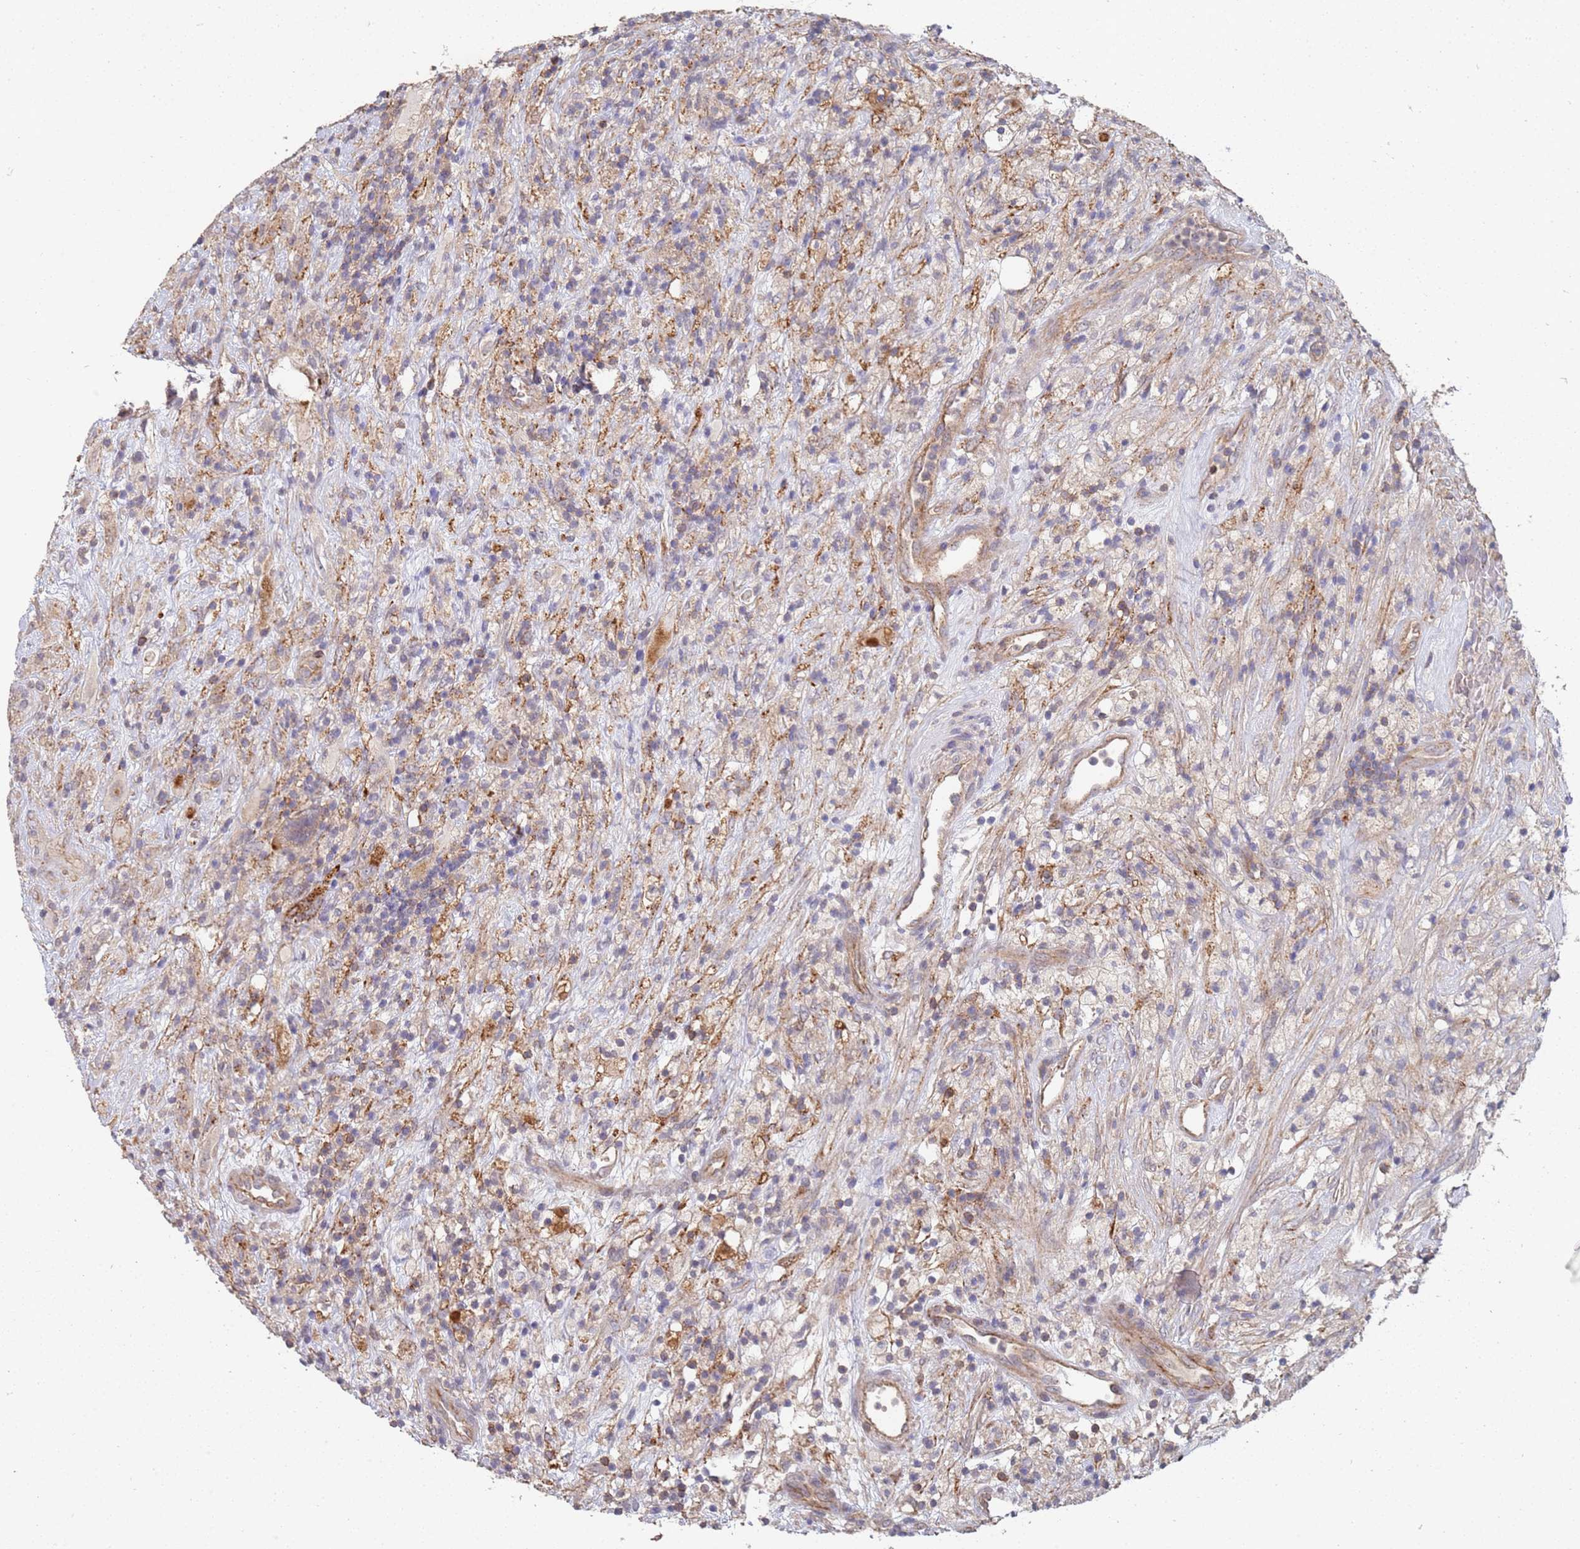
{"staining": {"intensity": "negative", "quantity": "none", "location": "none"}, "tissue": "glioma", "cell_type": "Tumor cells", "image_type": "cancer", "snomed": [{"axis": "morphology", "description": "Glioma, malignant, High grade"}, {"axis": "topography", "description": "Brain"}], "caption": "Immunohistochemistry (IHC) of malignant glioma (high-grade) demonstrates no expression in tumor cells.", "gene": "ABCB6", "patient": {"sex": "male", "age": 69}}